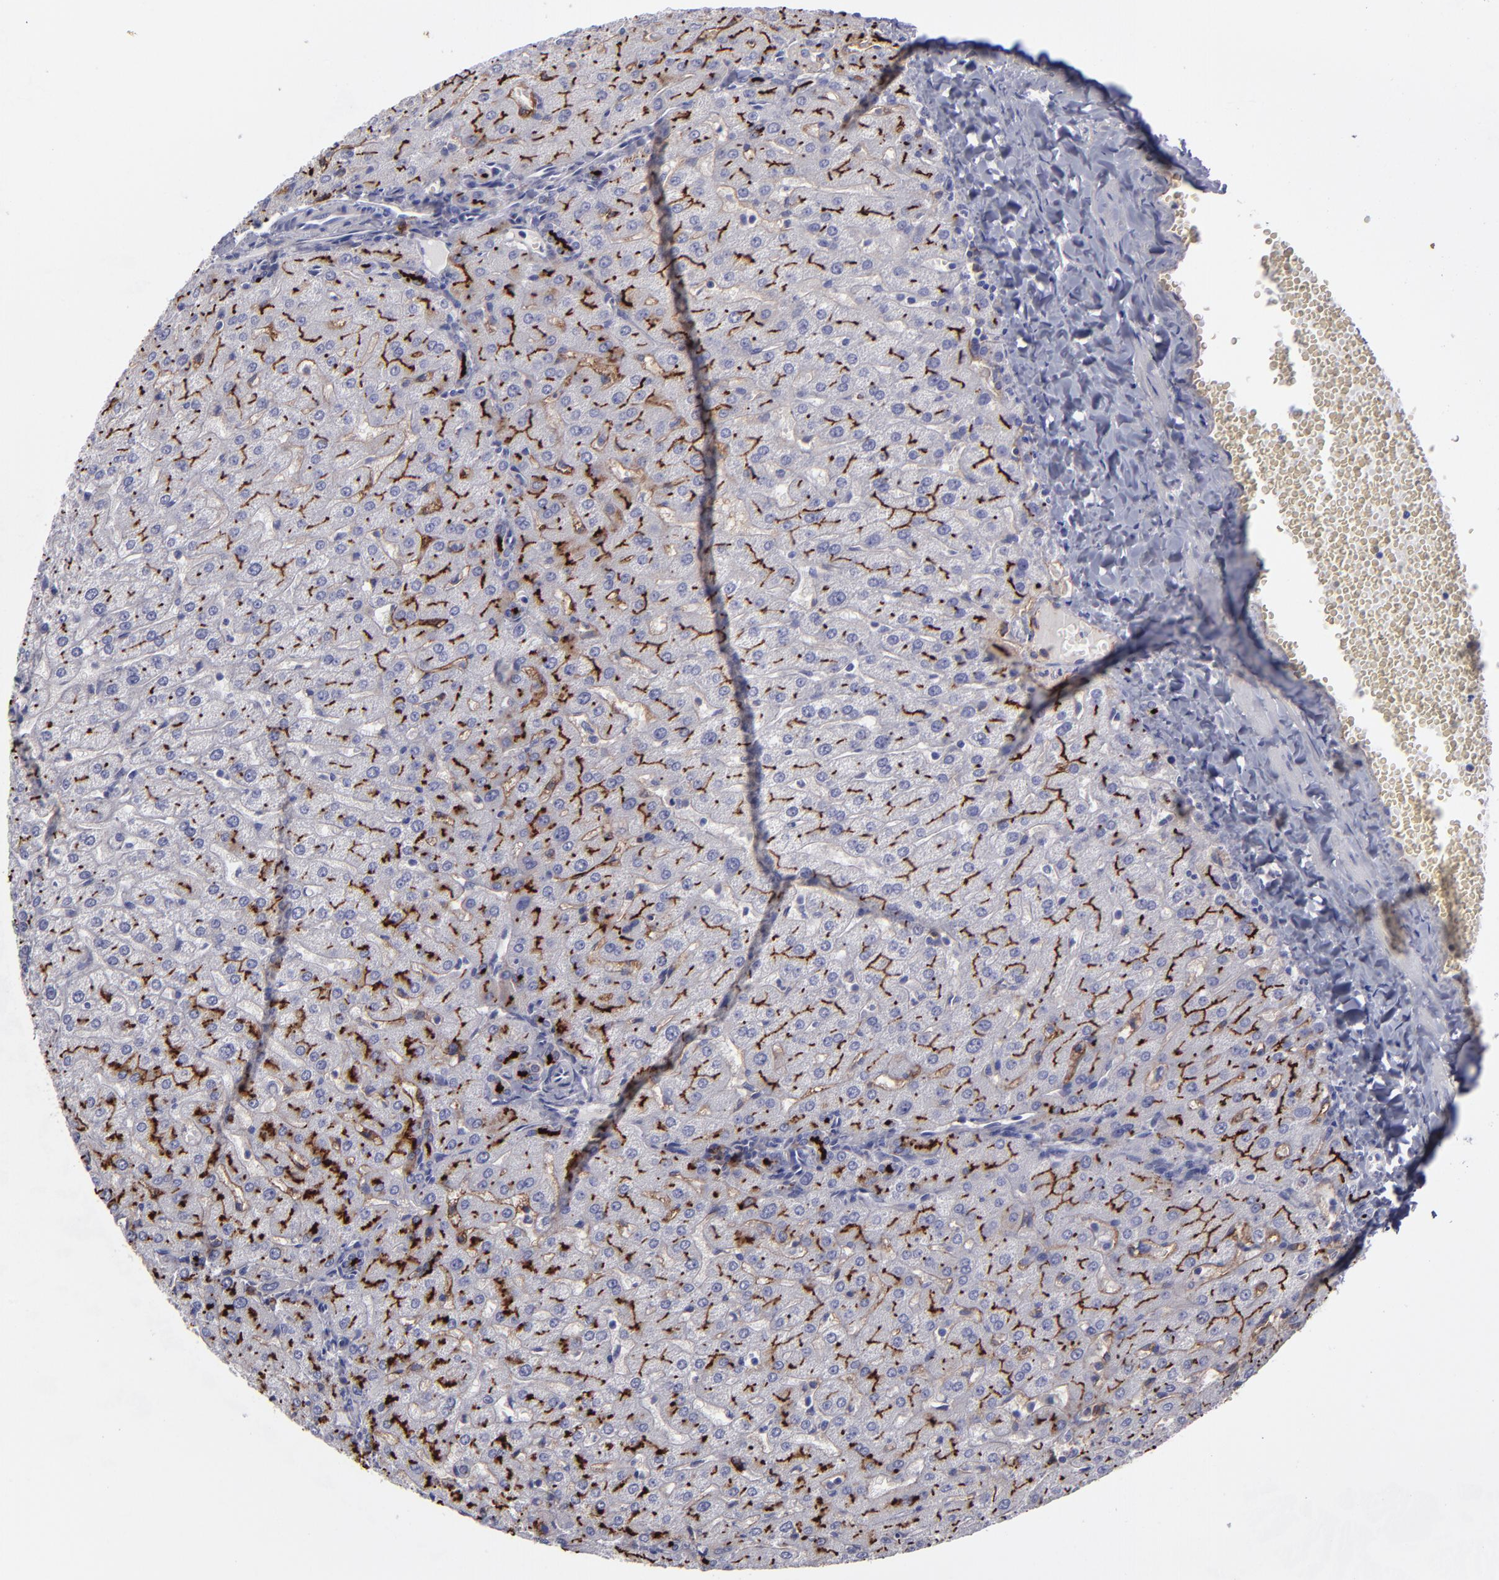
{"staining": {"intensity": "strong", "quantity": ">75%", "location": "cytoplasmic/membranous"}, "tissue": "liver", "cell_type": "Cholangiocytes", "image_type": "normal", "snomed": [{"axis": "morphology", "description": "Normal tissue, NOS"}, {"axis": "morphology", "description": "Fibrosis, NOS"}, {"axis": "topography", "description": "Liver"}], "caption": "Immunohistochemical staining of benign liver shows strong cytoplasmic/membranous protein positivity in about >75% of cholangiocytes. Using DAB (3,3'-diaminobenzidine) (brown) and hematoxylin (blue) stains, captured at high magnification using brightfield microscopy.", "gene": "ANPEP", "patient": {"sex": "female", "age": 29}}